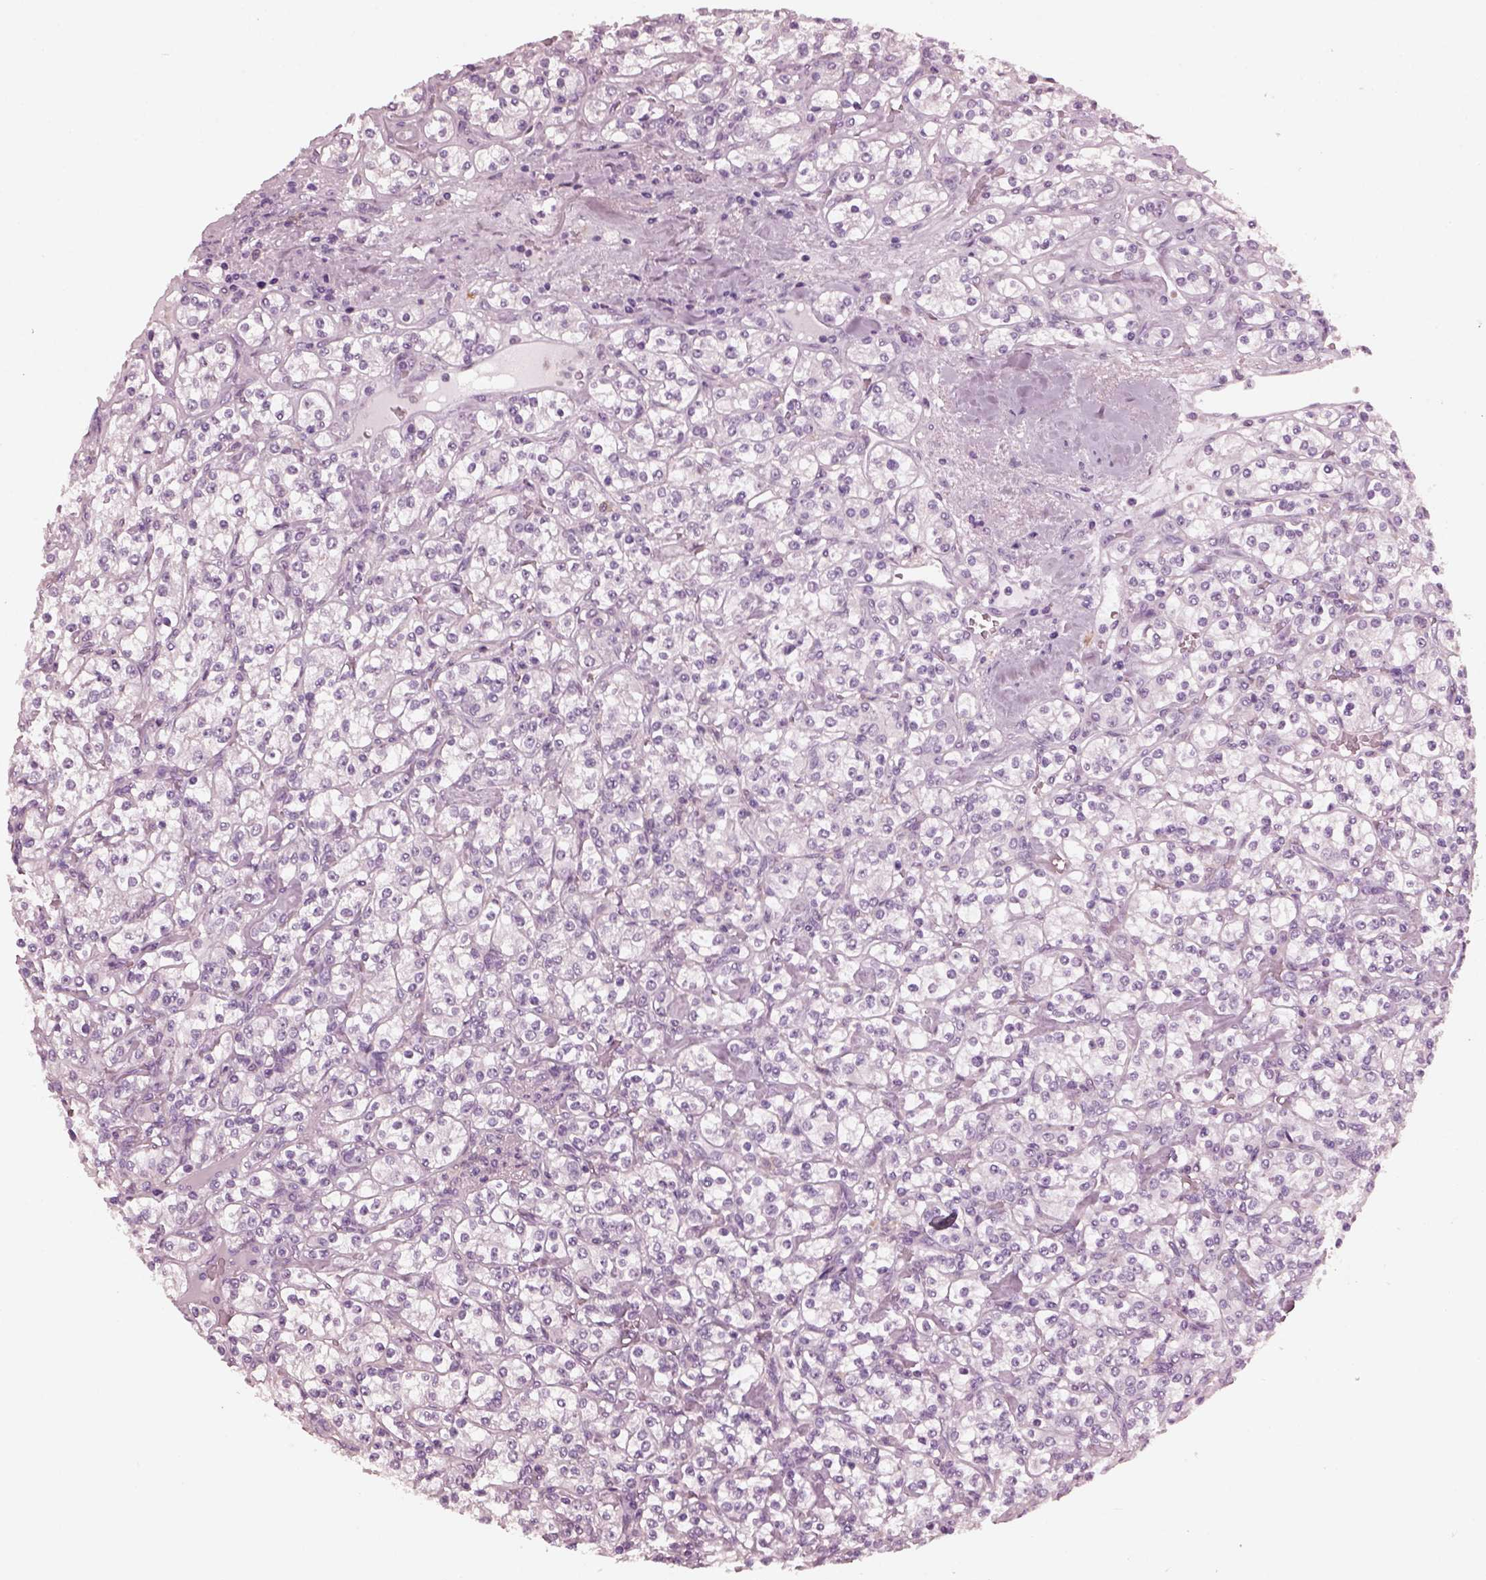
{"staining": {"intensity": "negative", "quantity": "none", "location": "none"}, "tissue": "renal cancer", "cell_type": "Tumor cells", "image_type": "cancer", "snomed": [{"axis": "morphology", "description": "Adenocarcinoma, NOS"}, {"axis": "topography", "description": "Kidney"}], "caption": "This photomicrograph is of renal cancer (adenocarcinoma) stained with immunohistochemistry to label a protein in brown with the nuclei are counter-stained blue. There is no staining in tumor cells.", "gene": "SHTN1", "patient": {"sex": "male", "age": 77}}